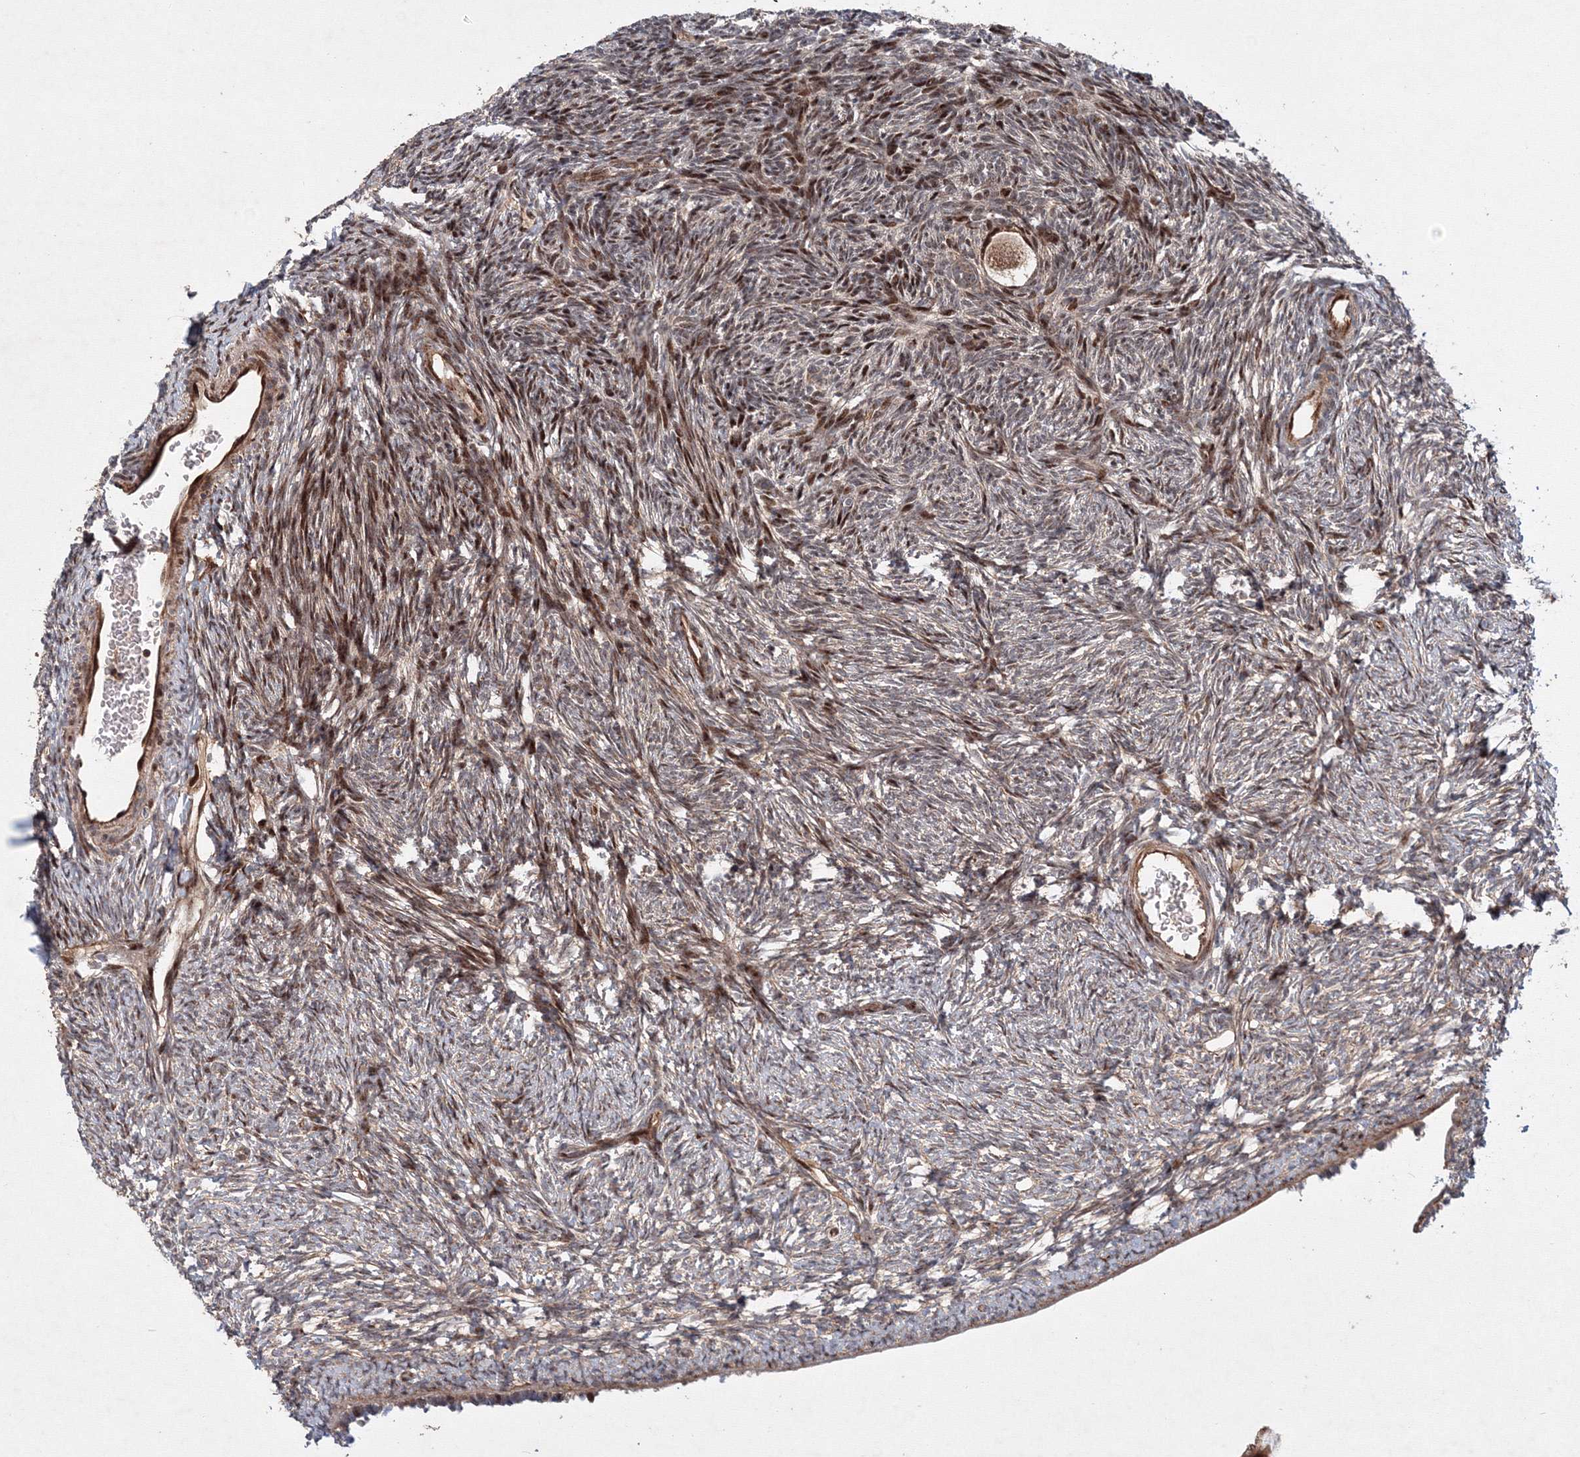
{"staining": {"intensity": "strong", "quantity": ">75%", "location": "cytoplasmic/membranous,nuclear"}, "tissue": "ovary", "cell_type": "Follicle cells", "image_type": "normal", "snomed": [{"axis": "morphology", "description": "Normal tissue, NOS"}, {"axis": "topography", "description": "Ovary"}], "caption": "Immunohistochemistry histopathology image of benign ovary stained for a protein (brown), which displays high levels of strong cytoplasmic/membranous,nuclear staining in approximately >75% of follicle cells.", "gene": "ANKAR", "patient": {"sex": "female", "age": 34}}